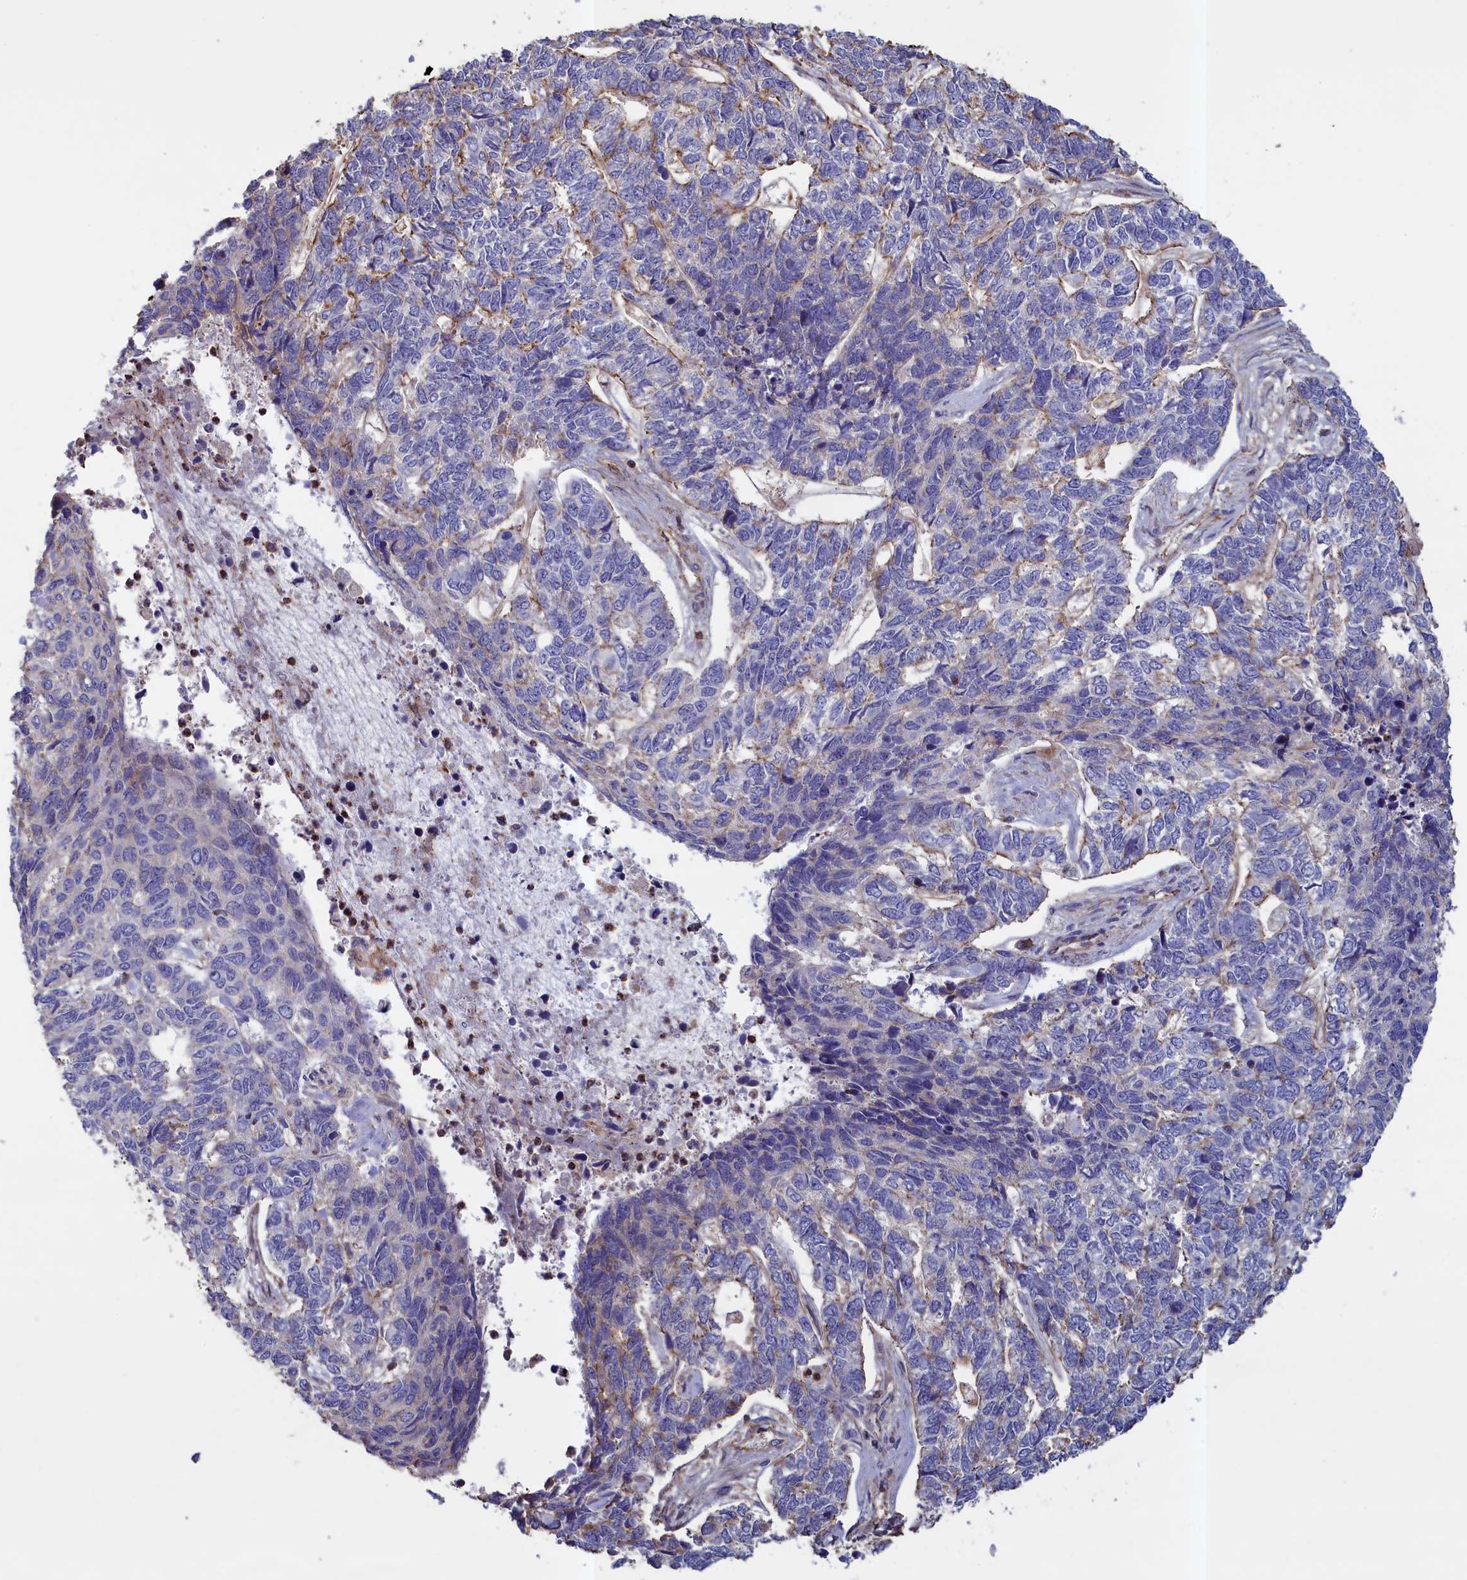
{"staining": {"intensity": "moderate", "quantity": "<25%", "location": "cytoplasmic/membranous"}, "tissue": "skin cancer", "cell_type": "Tumor cells", "image_type": "cancer", "snomed": [{"axis": "morphology", "description": "Basal cell carcinoma"}, {"axis": "topography", "description": "Skin"}], "caption": "Immunohistochemistry (IHC) micrograph of human skin basal cell carcinoma stained for a protein (brown), which reveals low levels of moderate cytoplasmic/membranous positivity in about <25% of tumor cells.", "gene": "ANKRD27", "patient": {"sex": "female", "age": 65}}